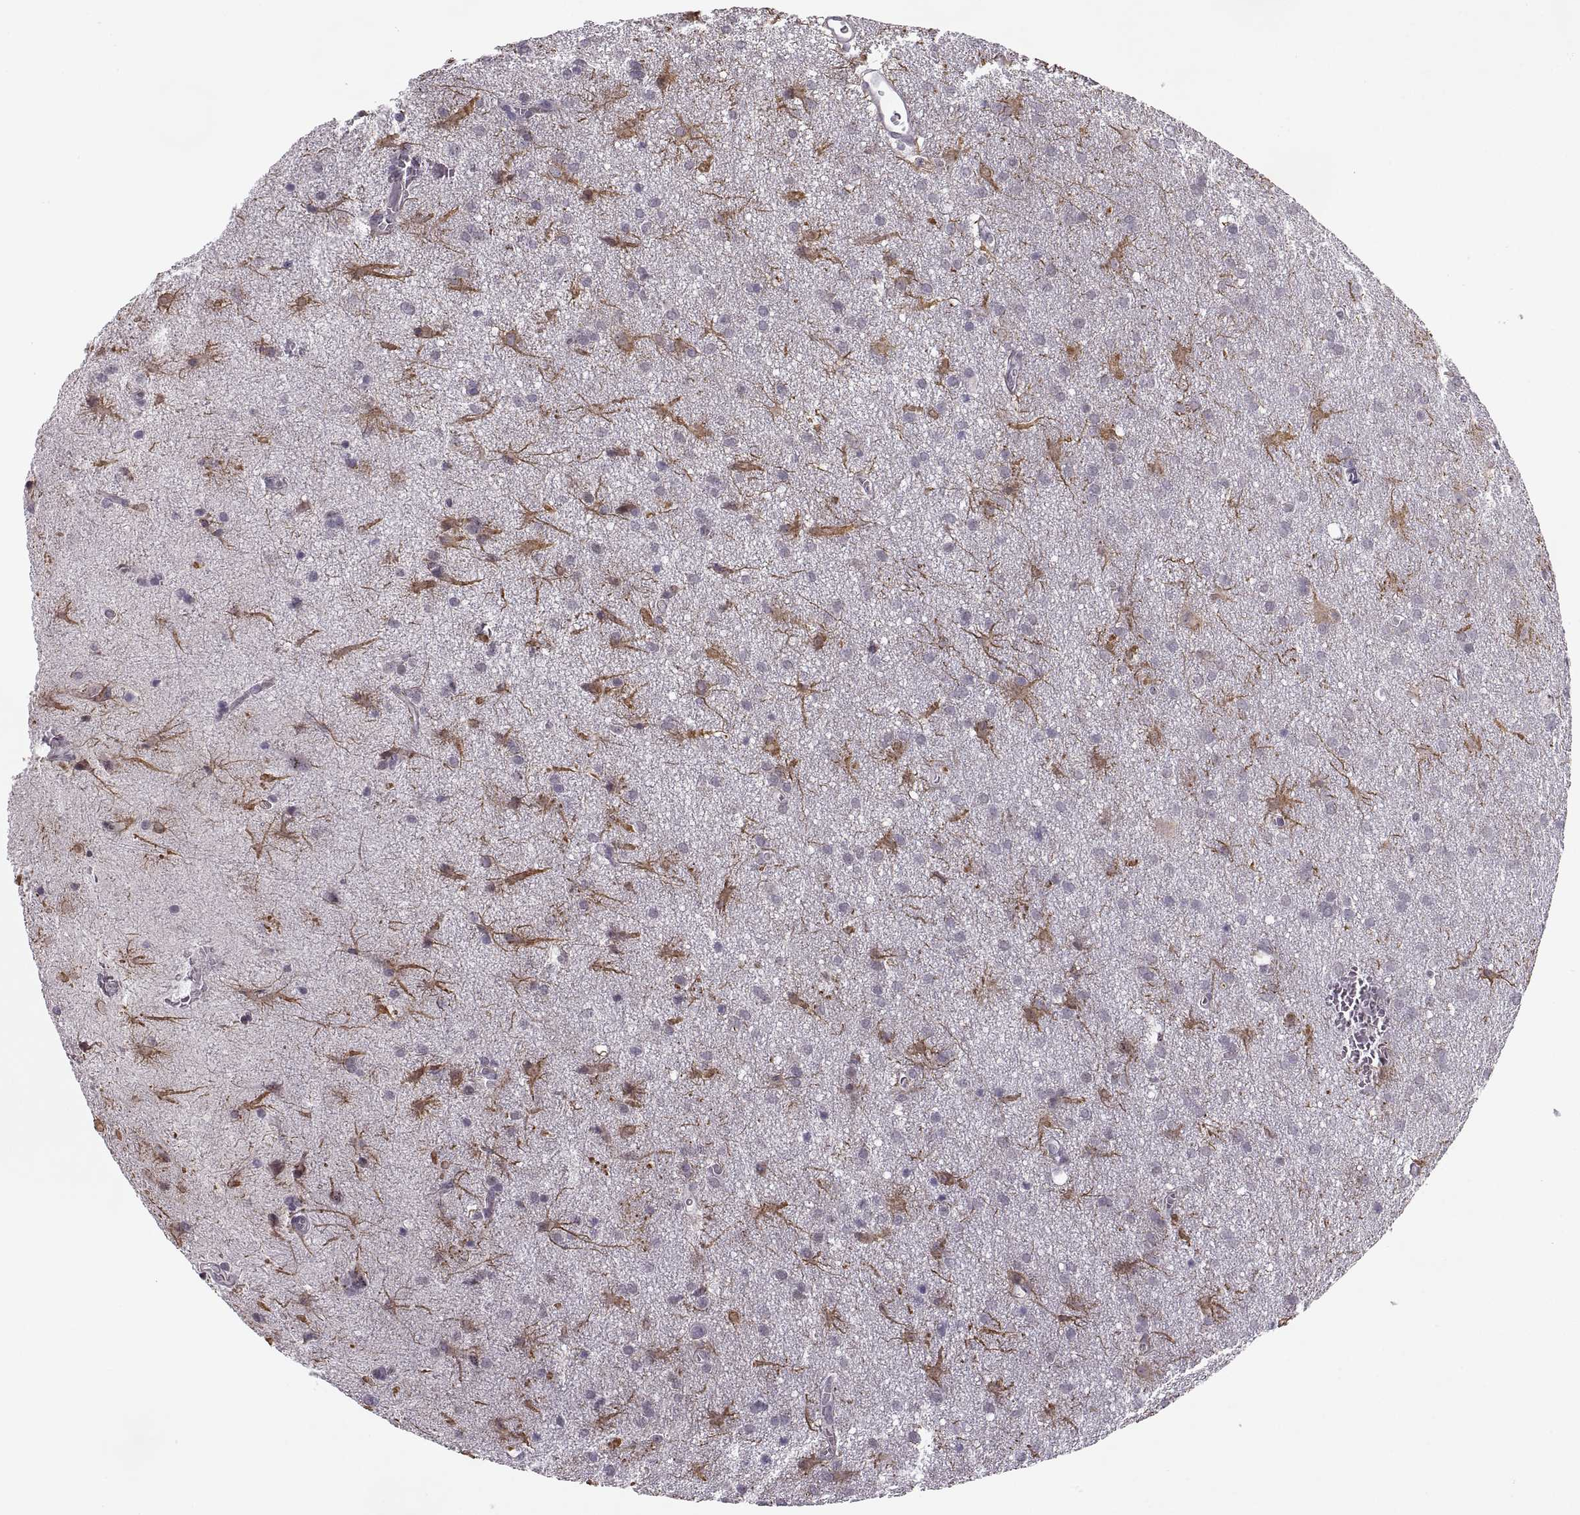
{"staining": {"intensity": "negative", "quantity": "none", "location": "none"}, "tissue": "glioma", "cell_type": "Tumor cells", "image_type": "cancer", "snomed": [{"axis": "morphology", "description": "Glioma, malignant, Low grade"}, {"axis": "topography", "description": "Brain"}], "caption": "Low-grade glioma (malignant) was stained to show a protein in brown. There is no significant positivity in tumor cells.", "gene": "LUZP2", "patient": {"sex": "male", "age": 58}}